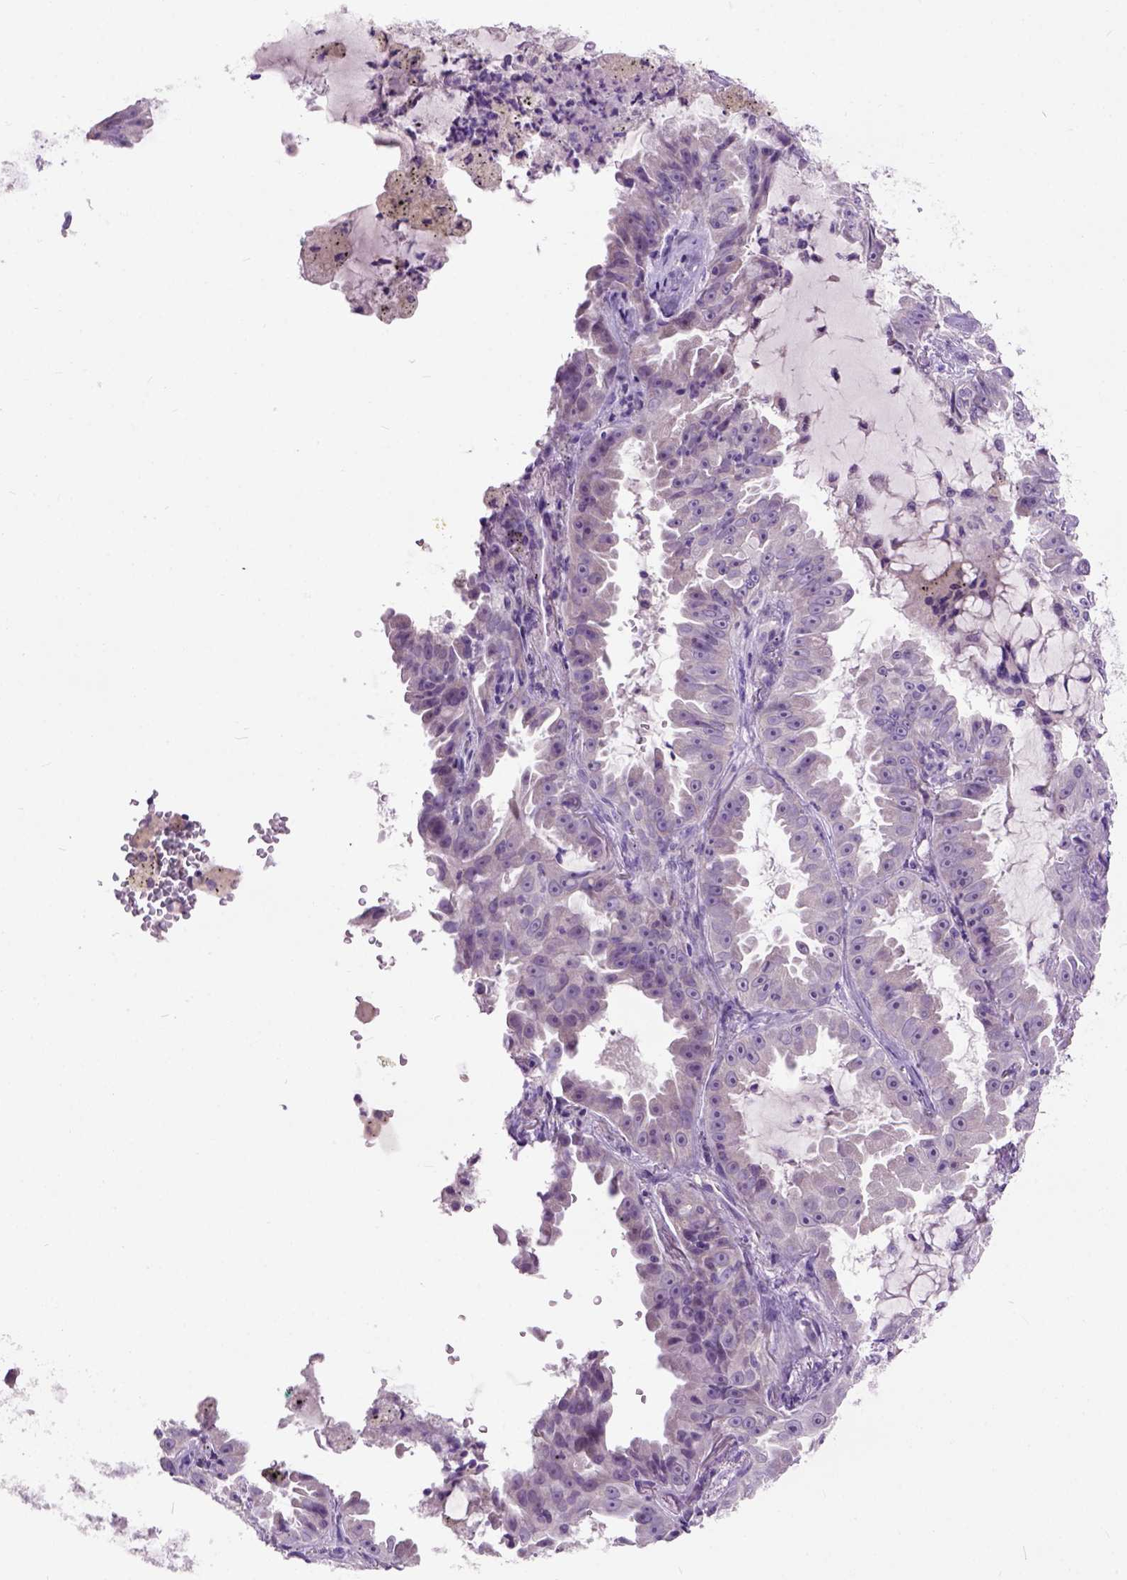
{"staining": {"intensity": "negative", "quantity": "none", "location": "none"}, "tissue": "lung cancer", "cell_type": "Tumor cells", "image_type": "cancer", "snomed": [{"axis": "morphology", "description": "Adenocarcinoma, NOS"}, {"axis": "topography", "description": "Lung"}], "caption": "High magnification brightfield microscopy of lung cancer stained with DAB (brown) and counterstained with hematoxylin (blue): tumor cells show no significant expression.", "gene": "MAPT", "patient": {"sex": "female", "age": 52}}